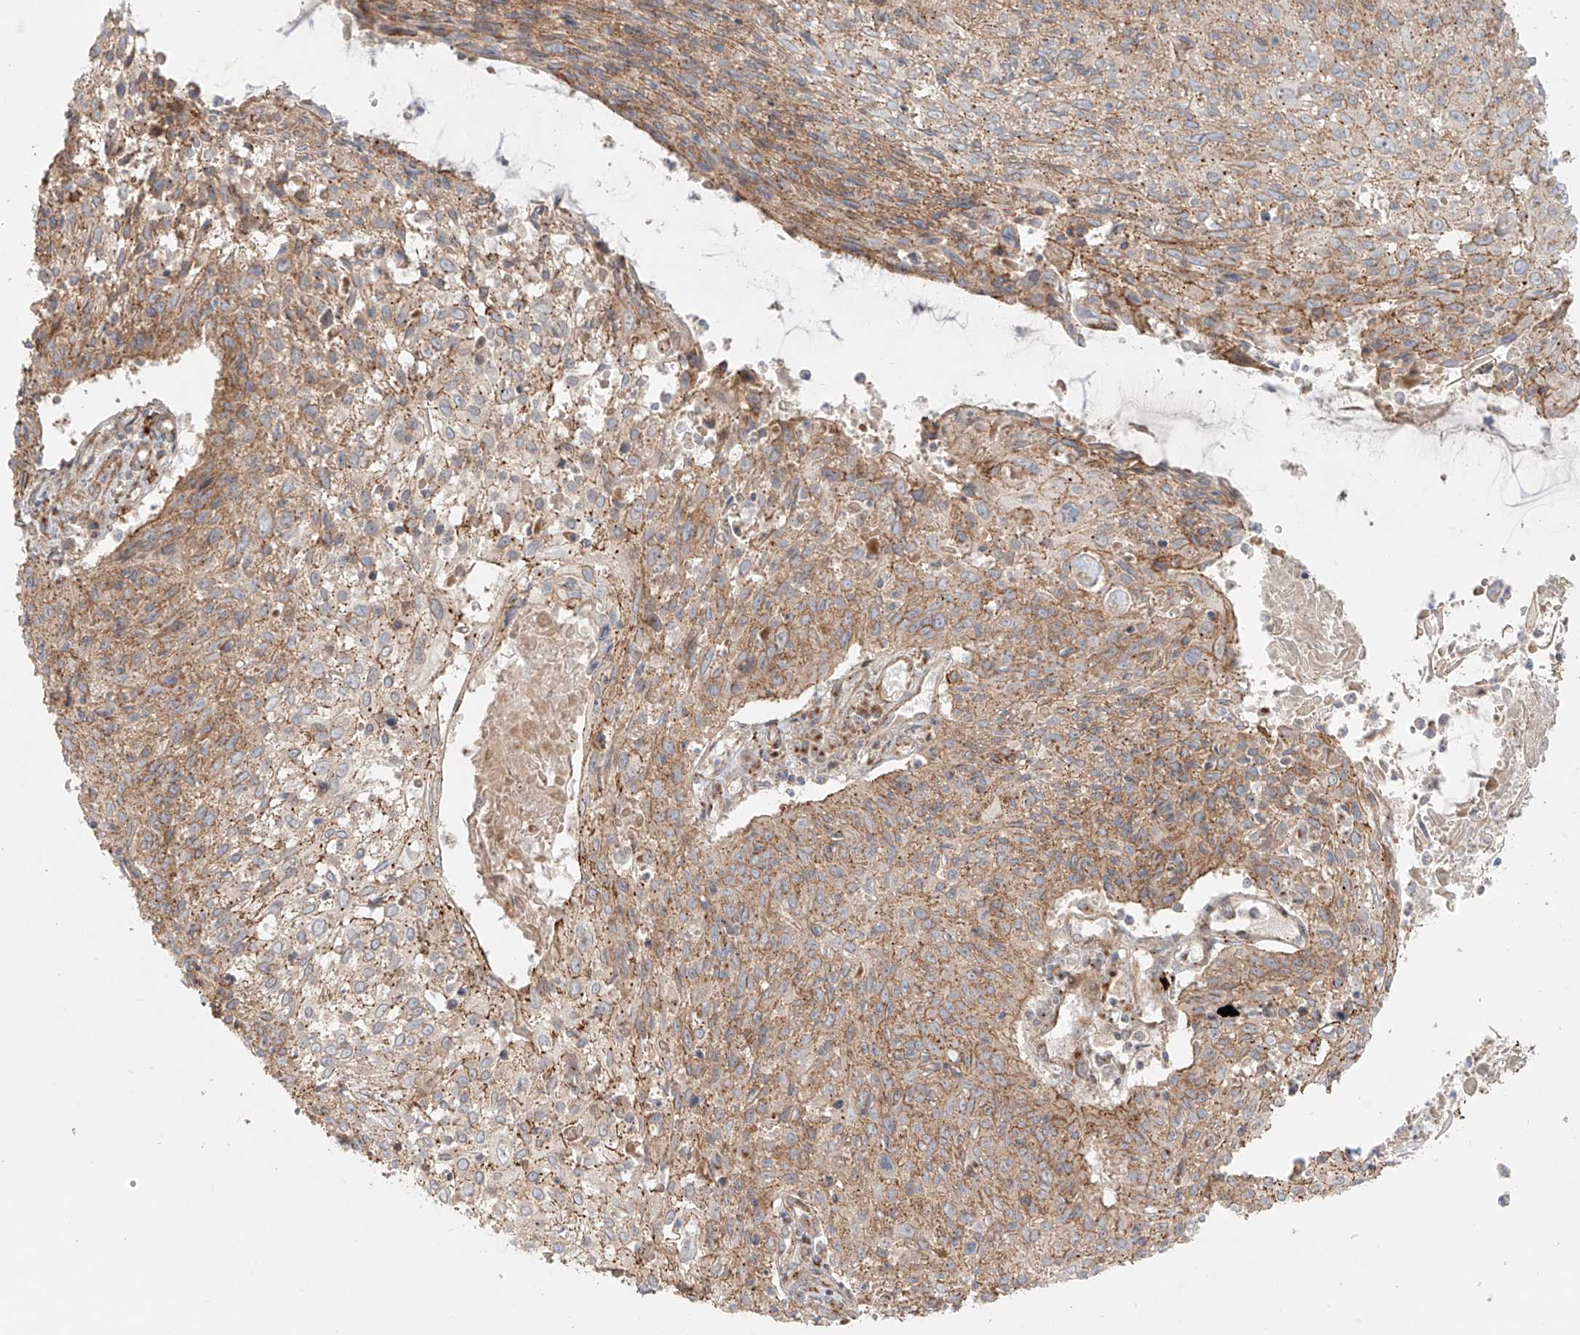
{"staining": {"intensity": "weak", "quantity": ">75%", "location": "cytoplasmic/membranous"}, "tissue": "cervical cancer", "cell_type": "Tumor cells", "image_type": "cancer", "snomed": [{"axis": "morphology", "description": "Squamous cell carcinoma, NOS"}, {"axis": "topography", "description": "Cervix"}], "caption": "Protein expression analysis of cervical squamous cell carcinoma exhibits weak cytoplasmic/membranous staining in approximately >75% of tumor cells. Immunohistochemistry stains the protein of interest in brown and the nuclei are stained blue.", "gene": "ZNF287", "patient": {"sex": "female", "age": 51}}